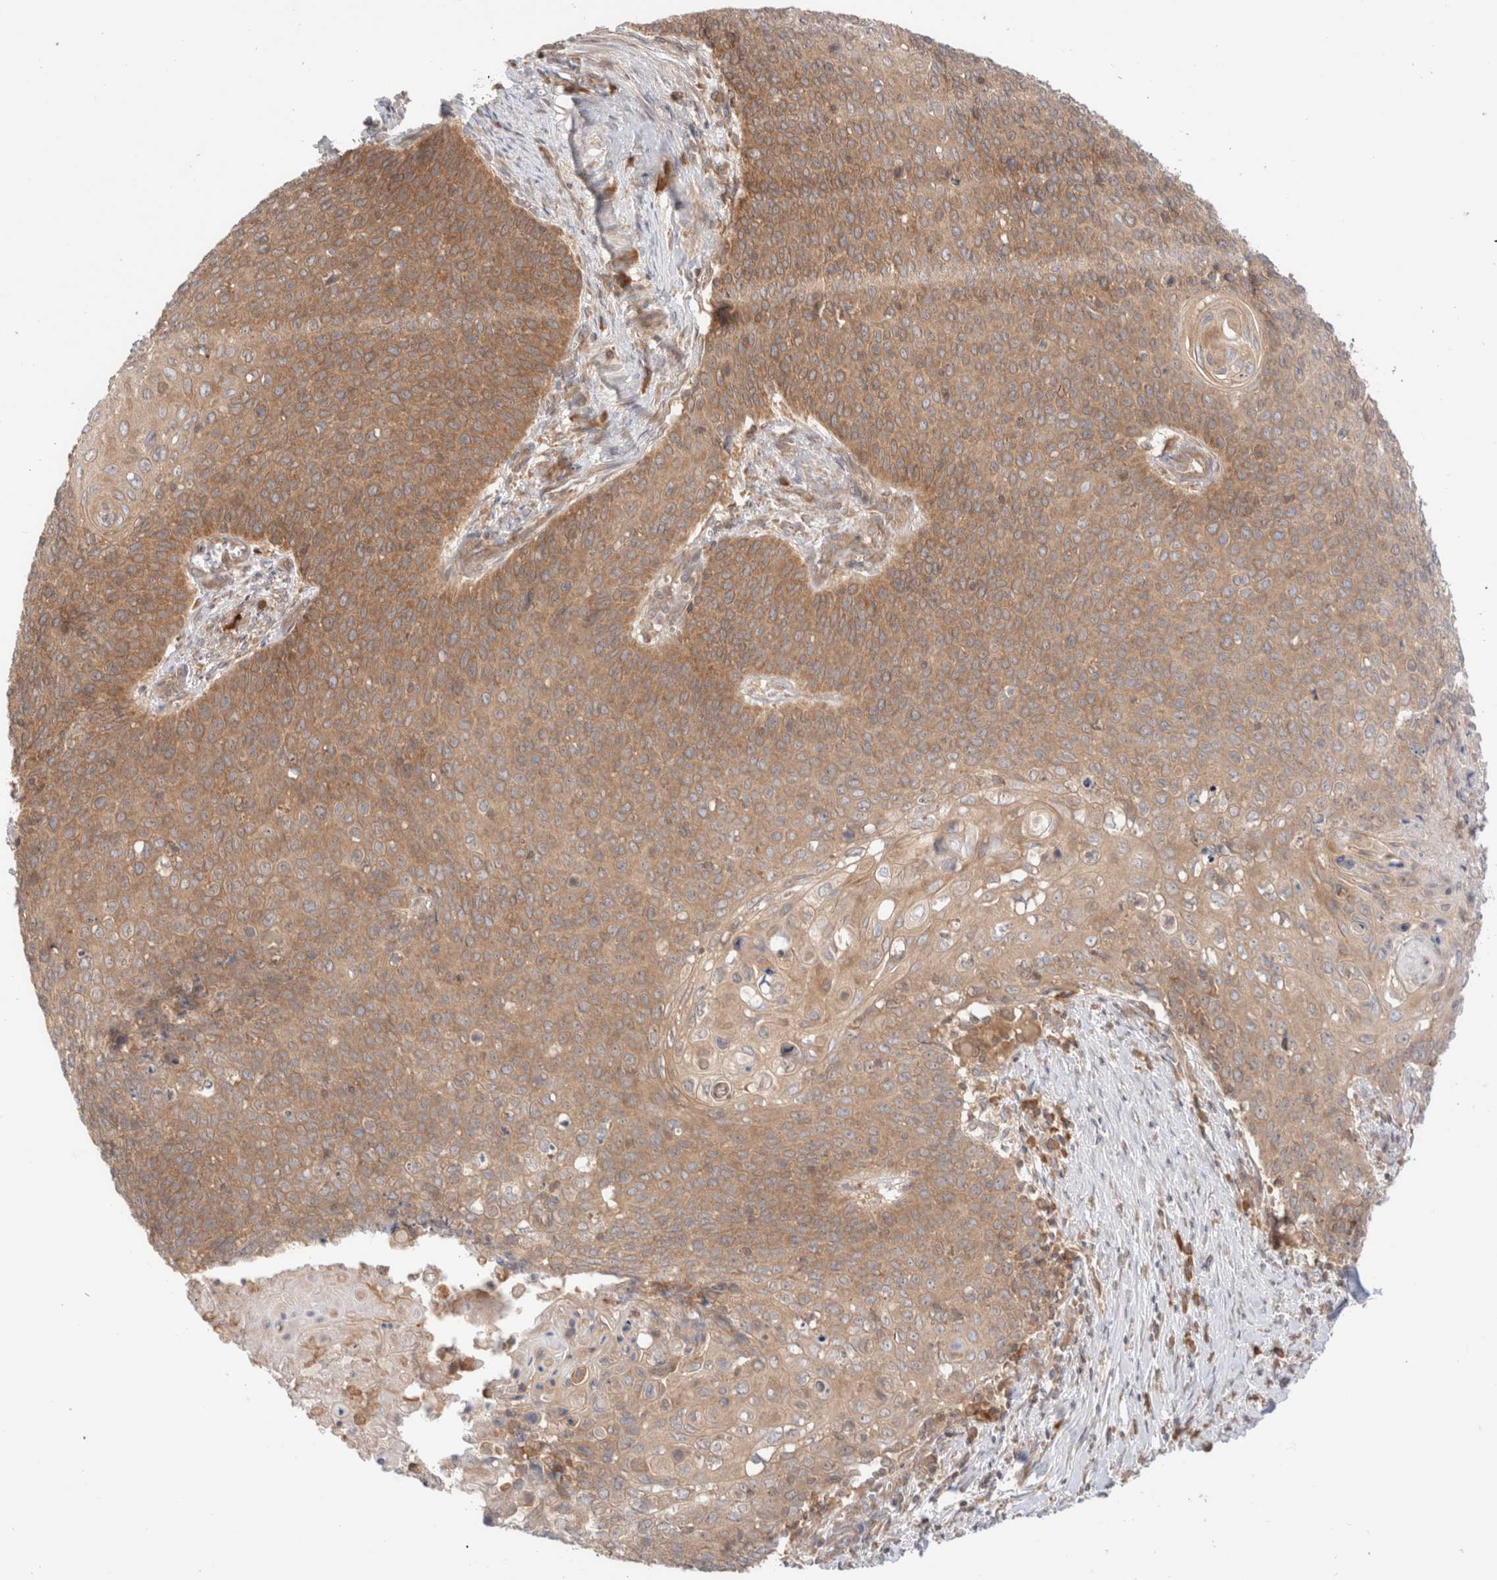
{"staining": {"intensity": "moderate", "quantity": ">75%", "location": "cytoplasmic/membranous"}, "tissue": "cervical cancer", "cell_type": "Tumor cells", "image_type": "cancer", "snomed": [{"axis": "morphology", "description": "Squamous cell carcinoma, NOS"}, {"axis": "topography", "description": "Cervix"}], "caption": "Immunohistochemistry of cervical cancer (squamous cell carcinoma) reveals medium levels of moderate cytoplasmic/membranous expression in approximately >75% of tumor cells.", "gene": "XKR4", "patient": {"sex": "female", "age": 39}}